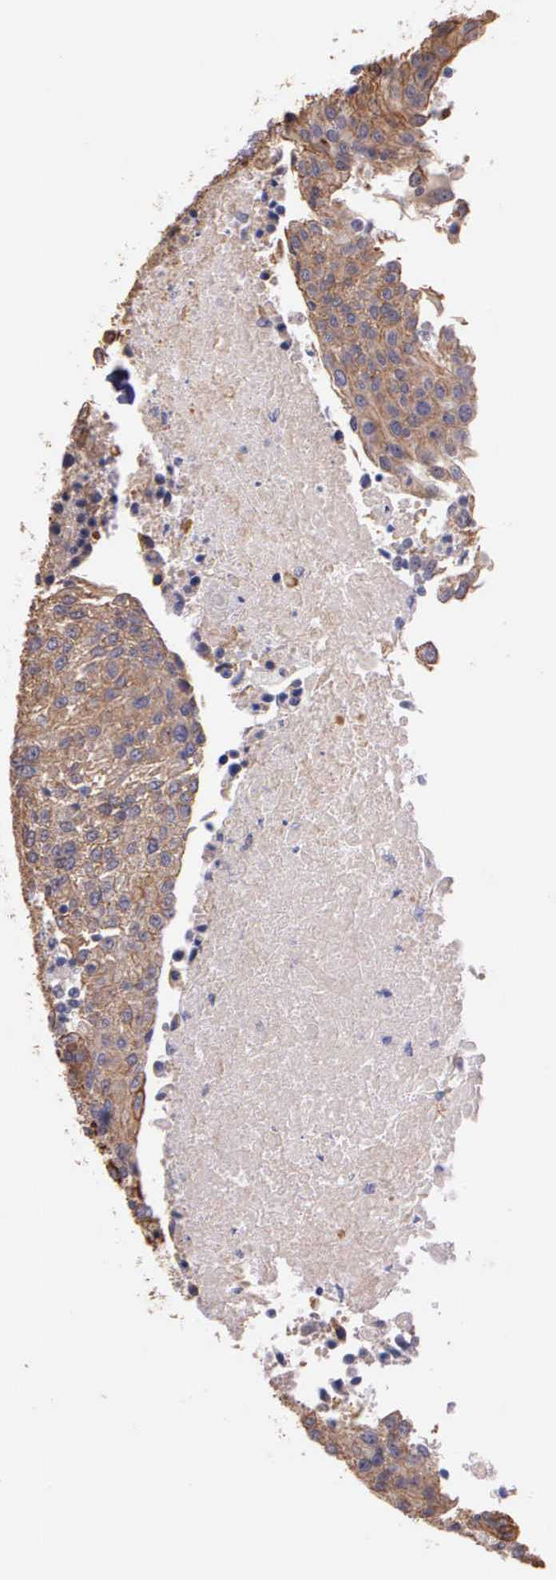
{"staining": {"intensity": "weak", "quantity": "25%-75%", "location": "cytoplasmic/membranous"}, "tissue": "urothelial cancer", "cell_type": "Tumor cells", "image_type": "cancer", "snomed": [{"axis": "morphology", "description": "Urothelial carcinoma, High grade"}, {"axis": "topography", "description": "Urinary bladder"}], "caption": "This is an image of immunohistochemistry (IHC) staining of urothelial cancer, which shows weak expression in the cytoplasmic/membranous of tumor cells.", "gene": "IGBP1", "patient": {"sex": "female", "age": 85}}